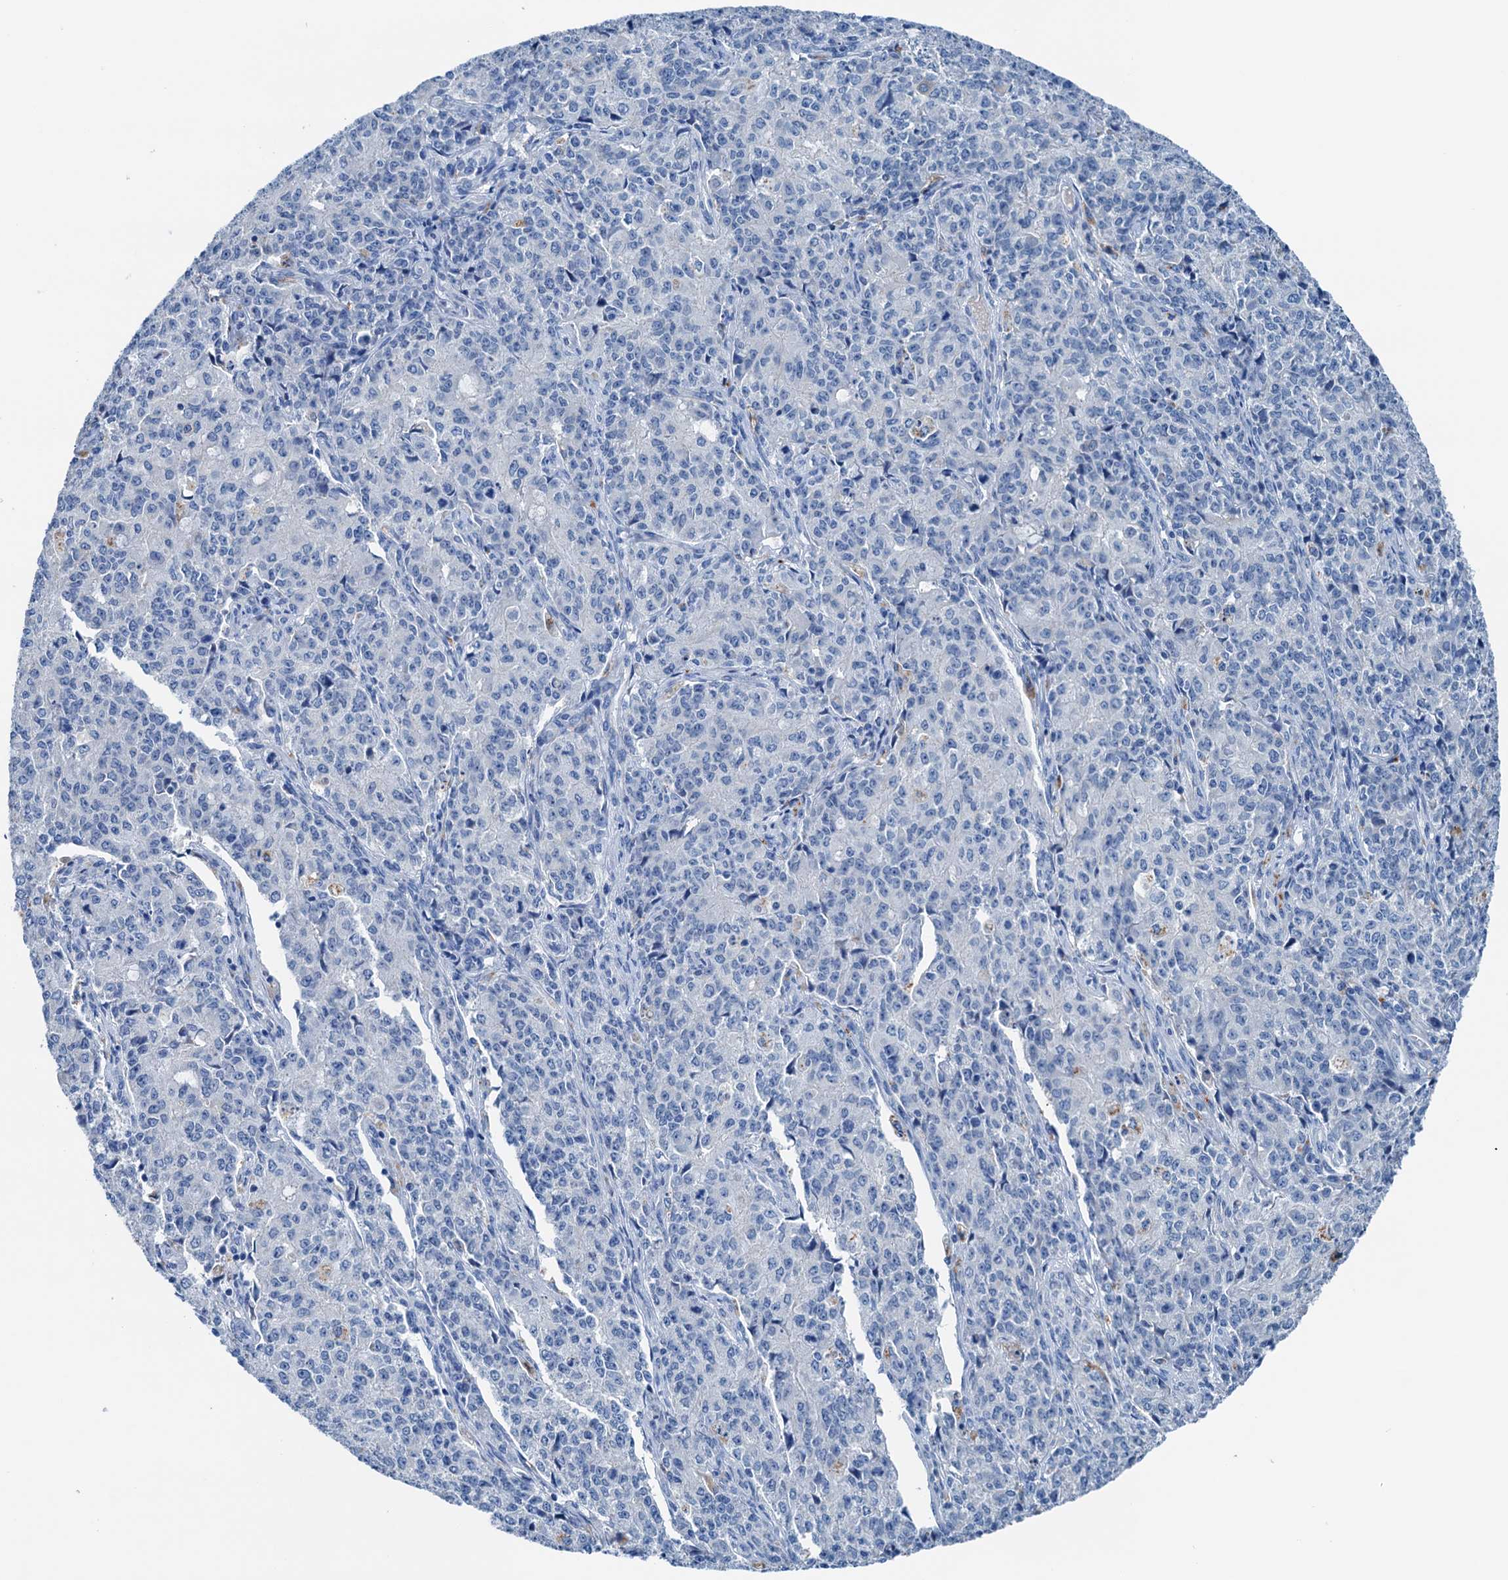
{"staining": {"intensity": "negative", "quantity": "none", "location": "none"}, "tissue": "endometrial cancer", "cell_type": "Tumor cells", "image_type": "cancer", "snomed": [{"axis": "morphology", "description": "Adenocarcinoma, NOS"}, {"axis": "topography", "description": "Endometrium"}], "caption": "The micrograph exhibits no significant positivity in tumor cells of adenocarcinoma (endometrial). (IHC, brightfield microscopy, high magnification).", "gene": "C1QTNF4", "patient": {"sex": "female", "age": 50}}